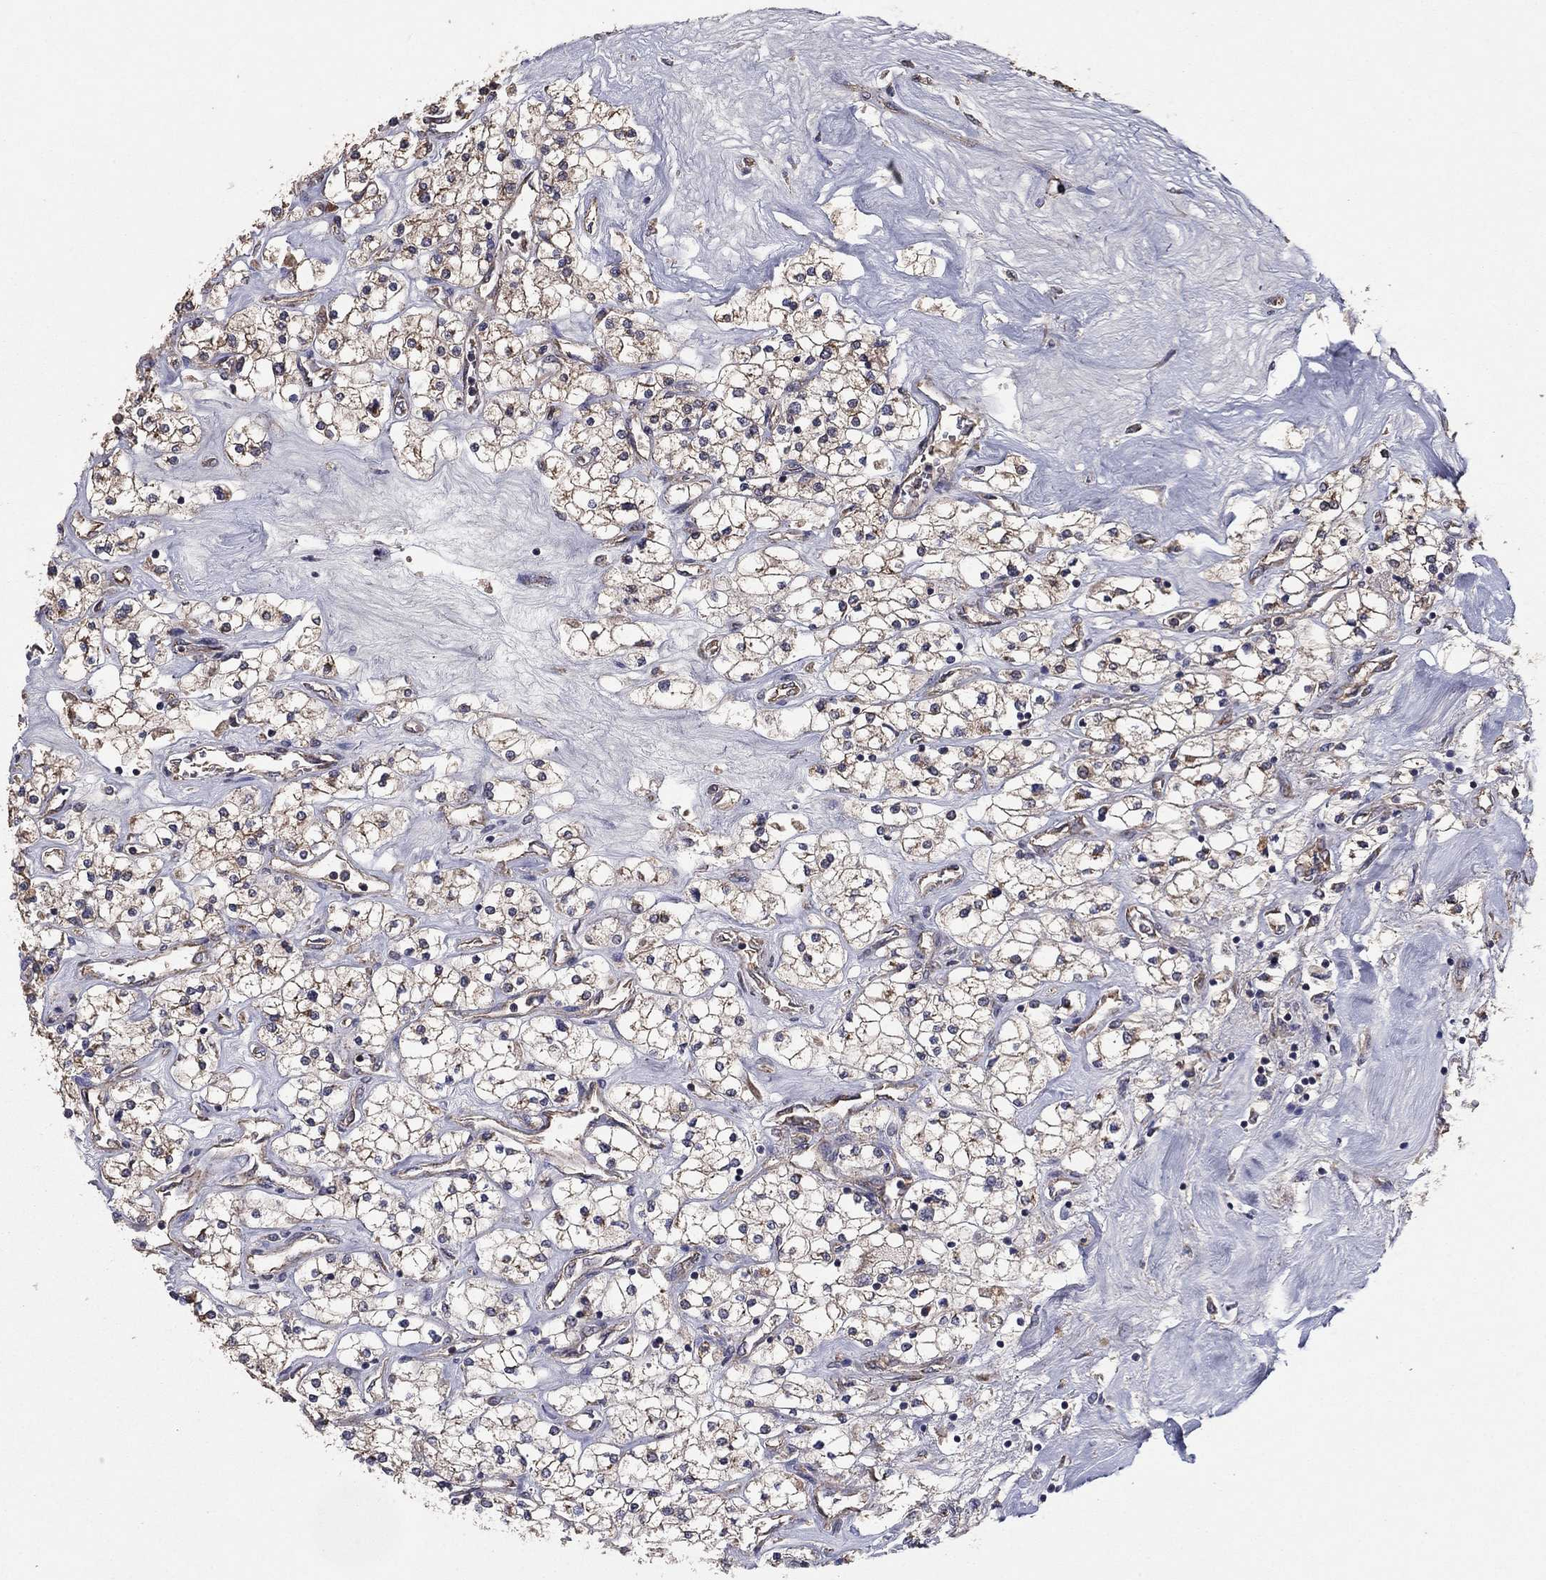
{"staining": {"intensity": "moderate", "quantity": ">75%", "location": "cytoplasmic/membranous"}, "tissue": "renal cancer", "cell_type": "Tumor cells", "image_type": "cancer", "snomed": [{"axis": "morphology", "description": "Adenocarcinoma, NOS"}, {"axis": "topography", "description": "Kidney"}], "caption": "IHC micrograph of neoplastic tissue: renal cancer (adenocarcinoma) stained using immunohistochemistry (IHC) reveals medium levels of moderate protein expression localized specifically in the cytoplasmic/membranous of tumor cells, appearing as a cytoplasmic/membranous brown color.", "gene": "FLT4", "patient": {"sex": "male", "age": 80}}